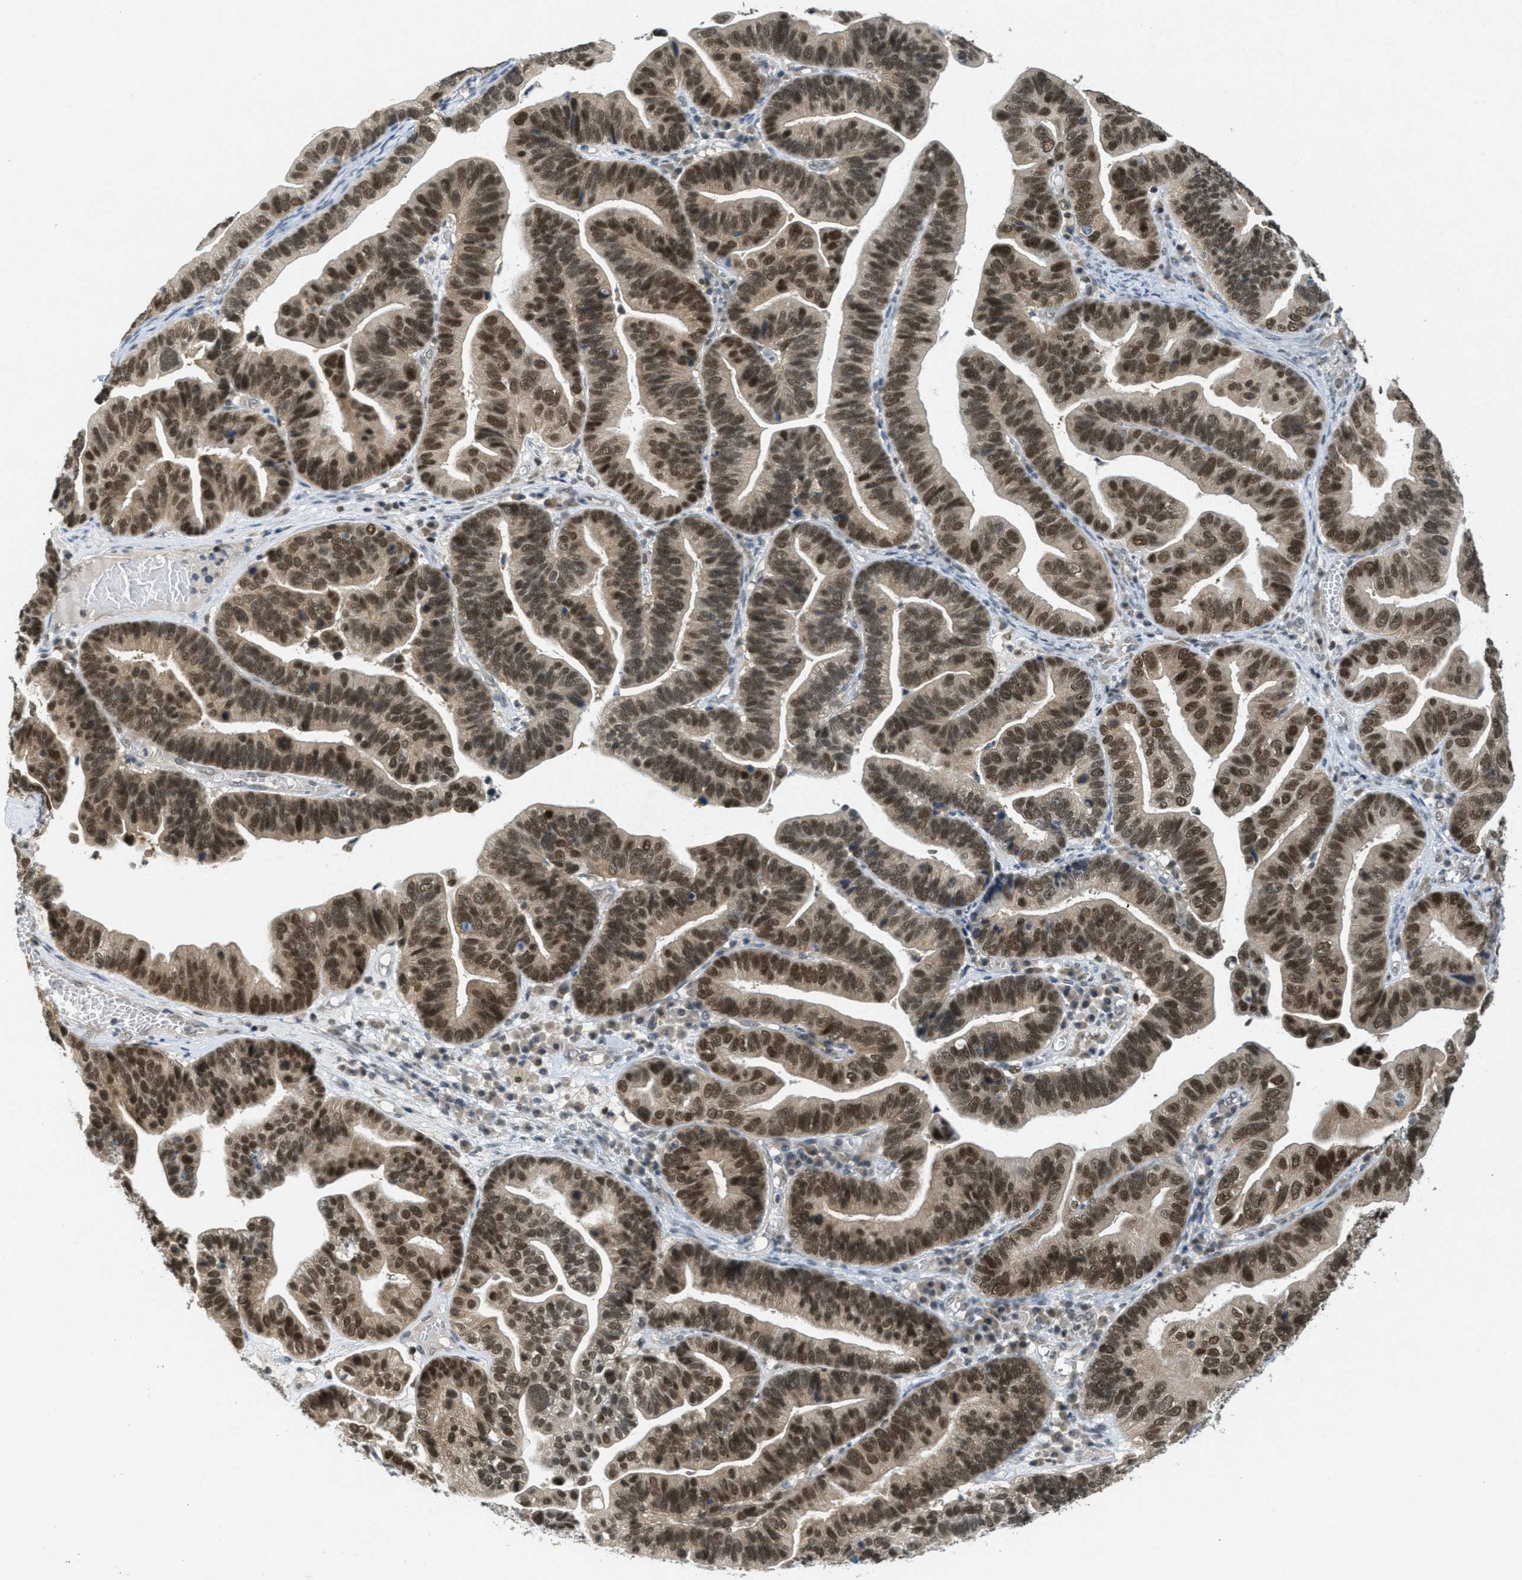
{"staining": {"intensity": "moderate", "quantity": ">75%", "location": "nuclear"}, "tissue": "ovarian cancer", "cell_type": "Tumor cells", "image_type": "cancer", "snomed": [{"axis": "morphology", "description": "Cystadenocarcinoma, serous, NOS"}, {"axis": "topography", "description": "Ovary"}], "caption": "Tumor cells exhibit medium levels of moderate nuclear staining in about >75% of cells in human ovarian cancer (serous cystadenocarcinoma). (Stains: DAB in brown, nuclei in blue, Microscopy: brightfield microscopy at high magnification).", "gene": "DNAJB1", "patient": {"sex": "female", "age": 56}}